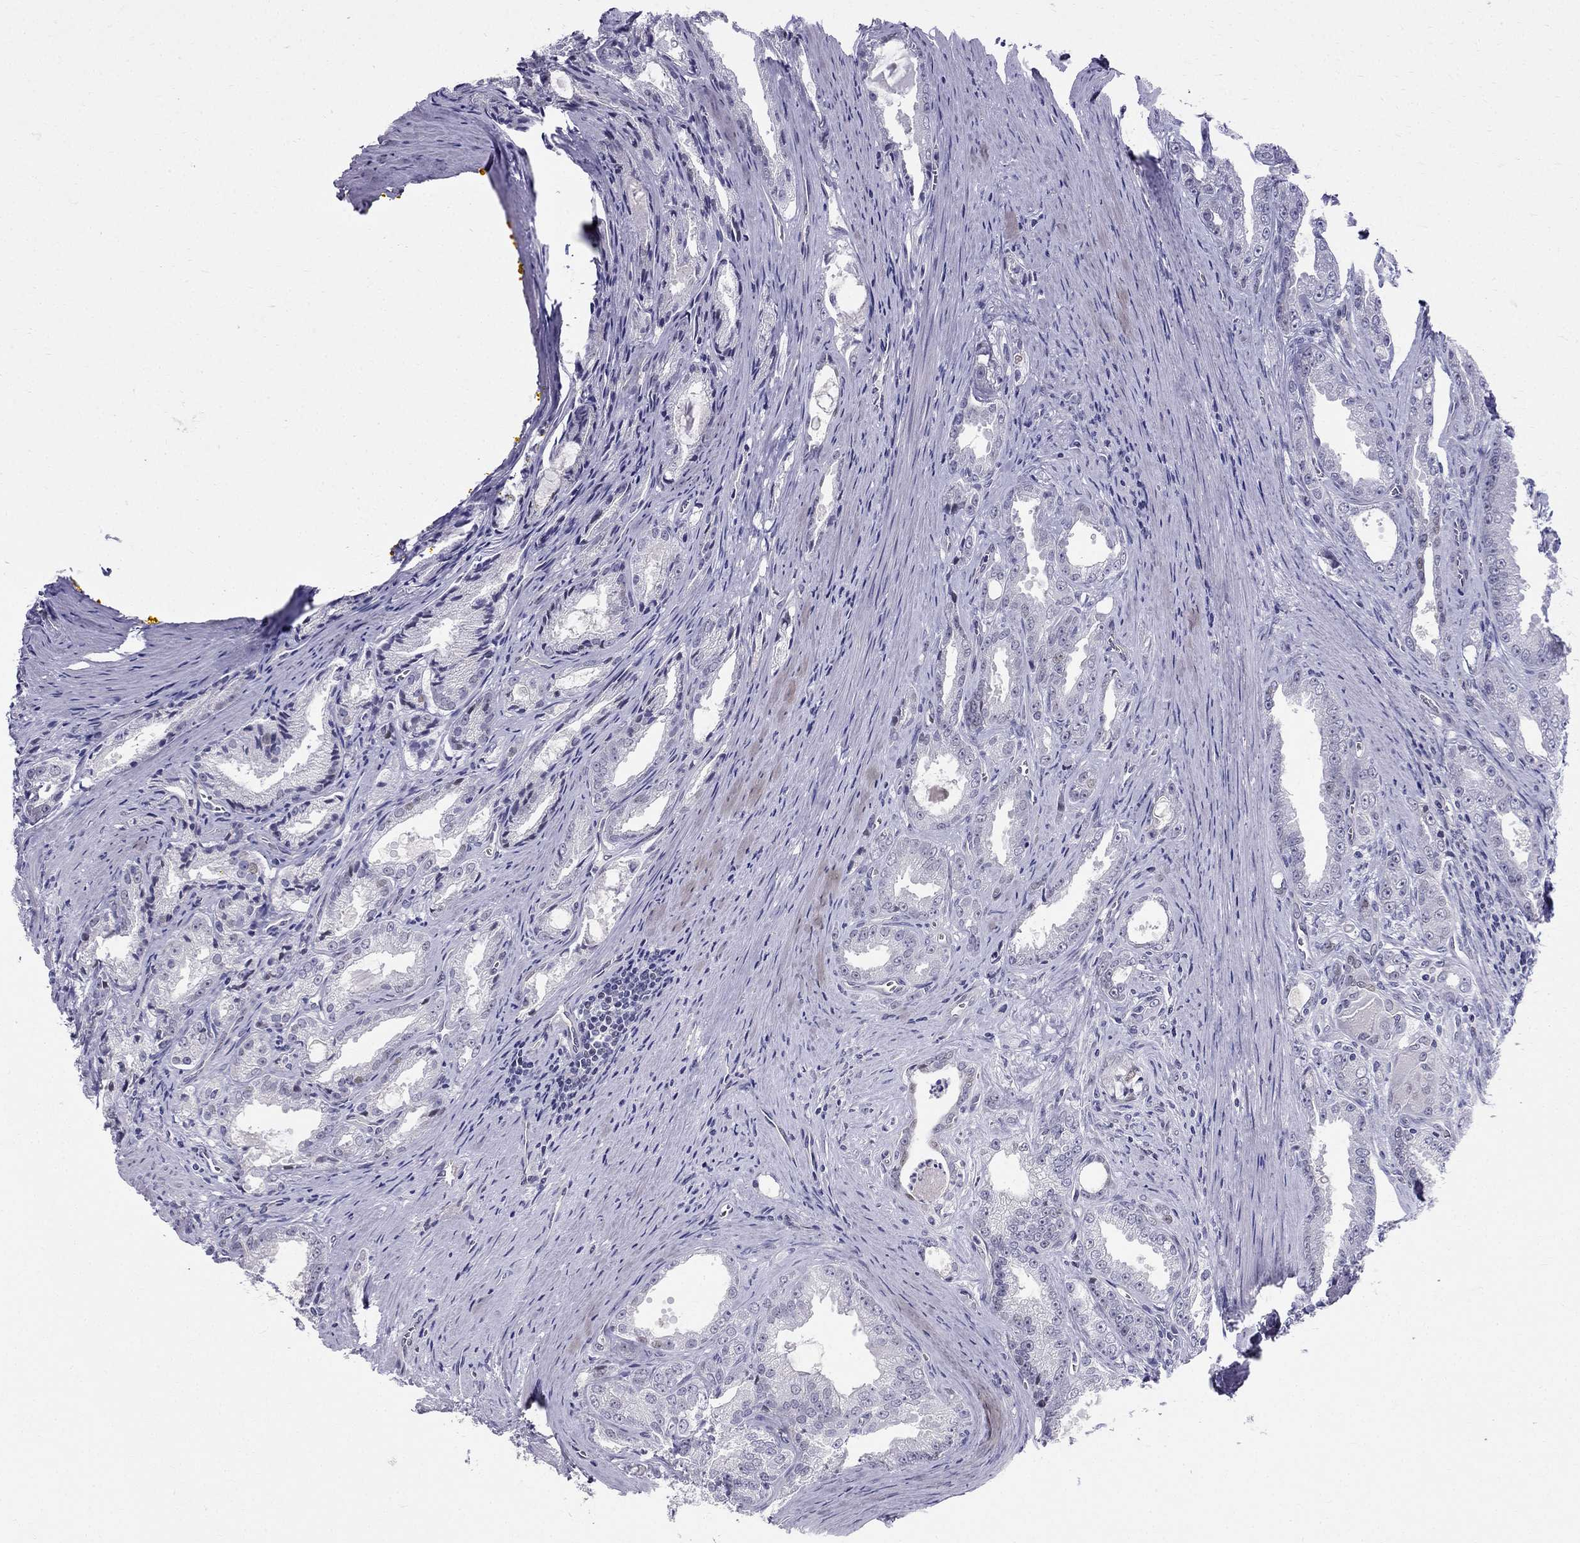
{"staining": {"intensity": "negative", "quantity": "none", "location": "none"}, "tissue": "prostate cancer", "cell_type": "Tumor cells", "image_type": "cancer", "snomed": [{"axis": "morphology", "description": "Adenocarcinoma, NOS"}, {"axis": "morphology", "description": "Adenocarcinoma, High grade"}, {"axis": "topography", "description": "Prostate"}], "caption": "This image is of prostate high-grade adenocarcinoma stained with immunohistochemistry to label a protein in brown with the nuclei are counter-stained blue. There is no staining in tumor cells.", "gene": "BAG5", "patient": {"sex": "male", "age": 70}}